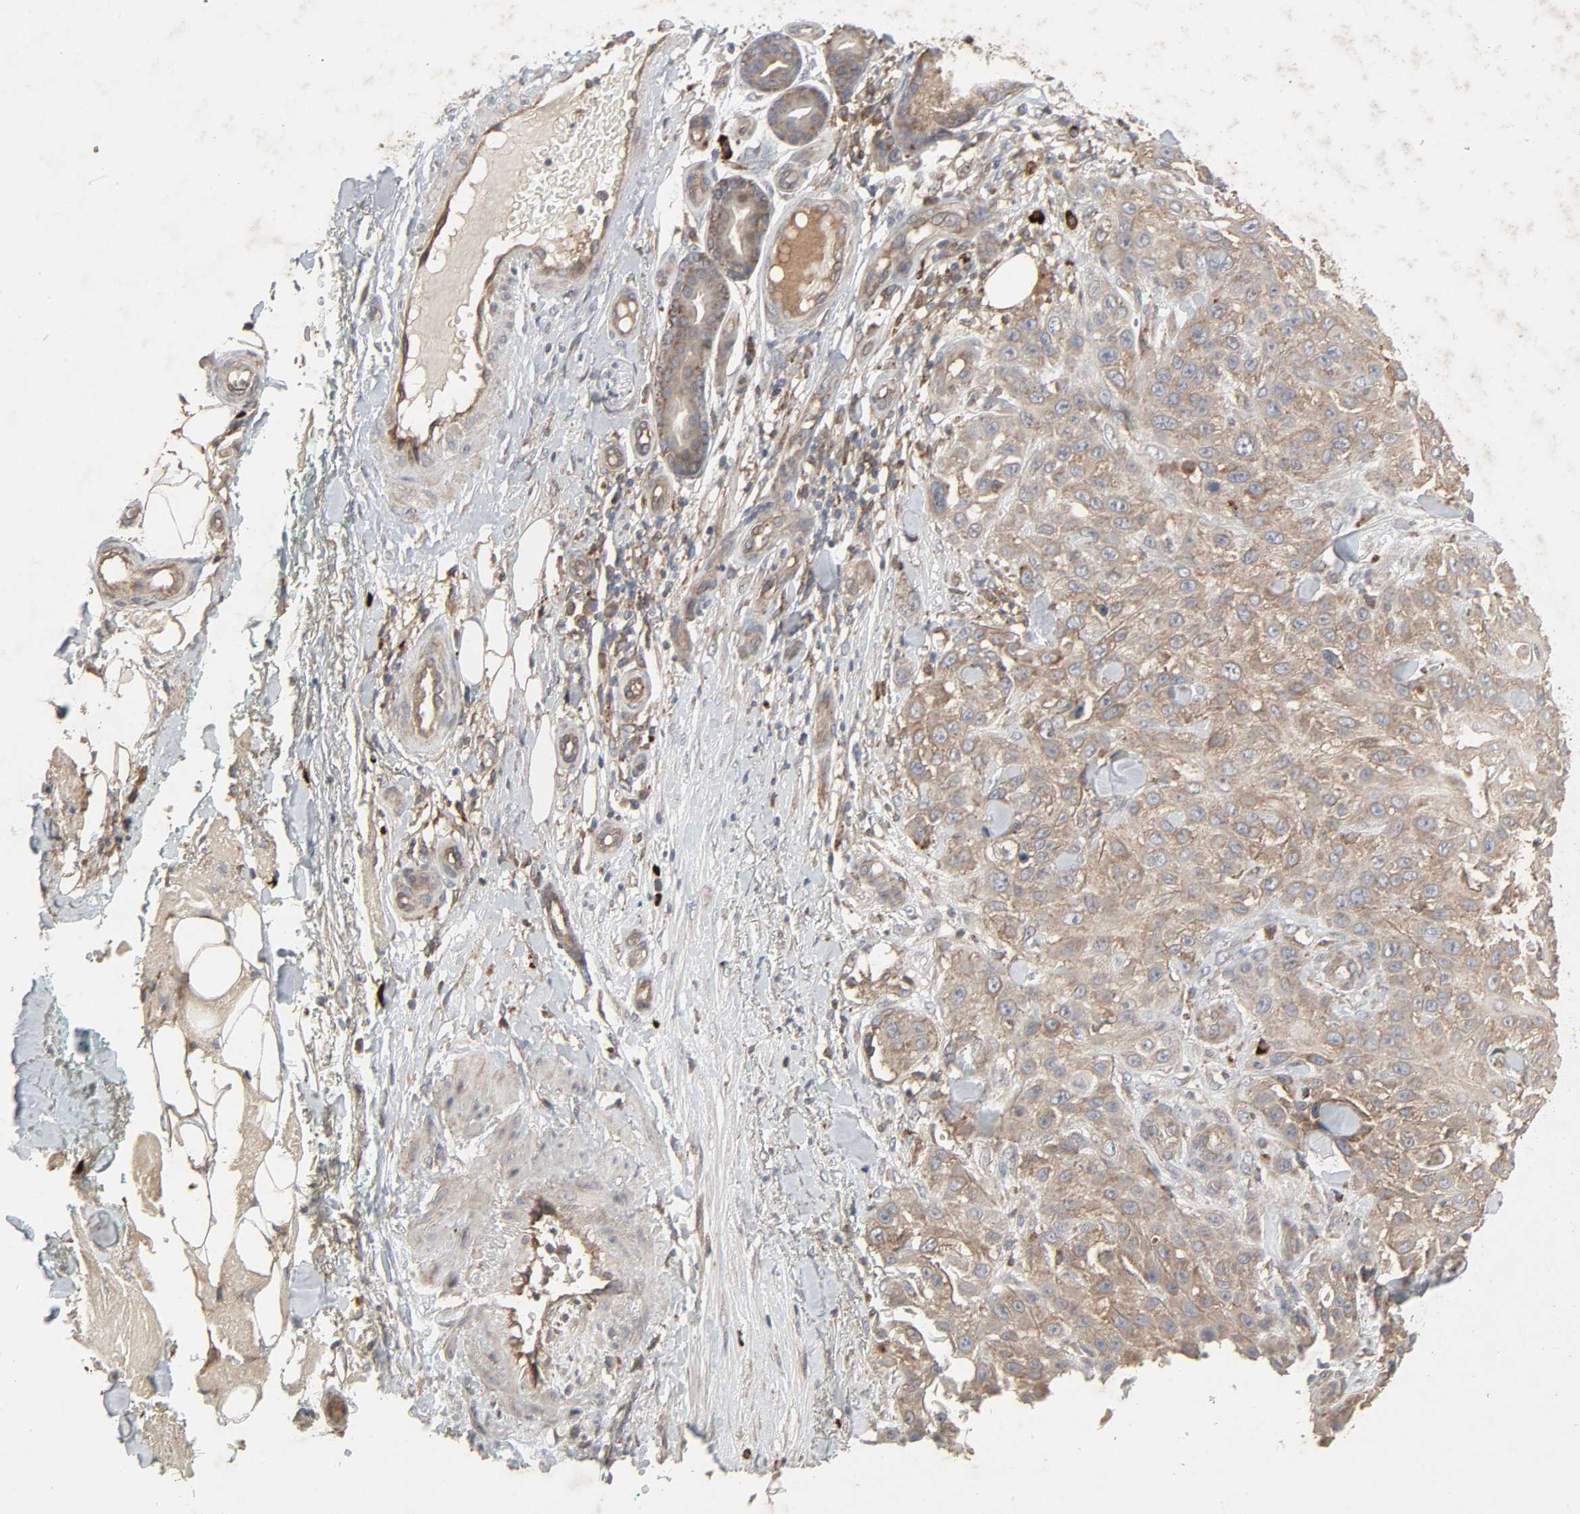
{"staining": {"intensity": "weak", "quantity": ">75%", "location": "cytoplasmic/membranous"}, "tissue": "skin cancer", "cell_type": "Tumor cells", "image_type": "cancer", "snomed": [{"axis": "morphology", "description": "Squamous cell carcinoma, NOS"}, {"axis": "topography", "description": "Skin"}], "caption": "This is an image of IHC staining of skin squamous cell carcinoma, which shows weak expression in the cytoplasmic/membranous of tumor cells.", "gene": "ADCY4", "patient": {"sex": "female", "age": 42}}